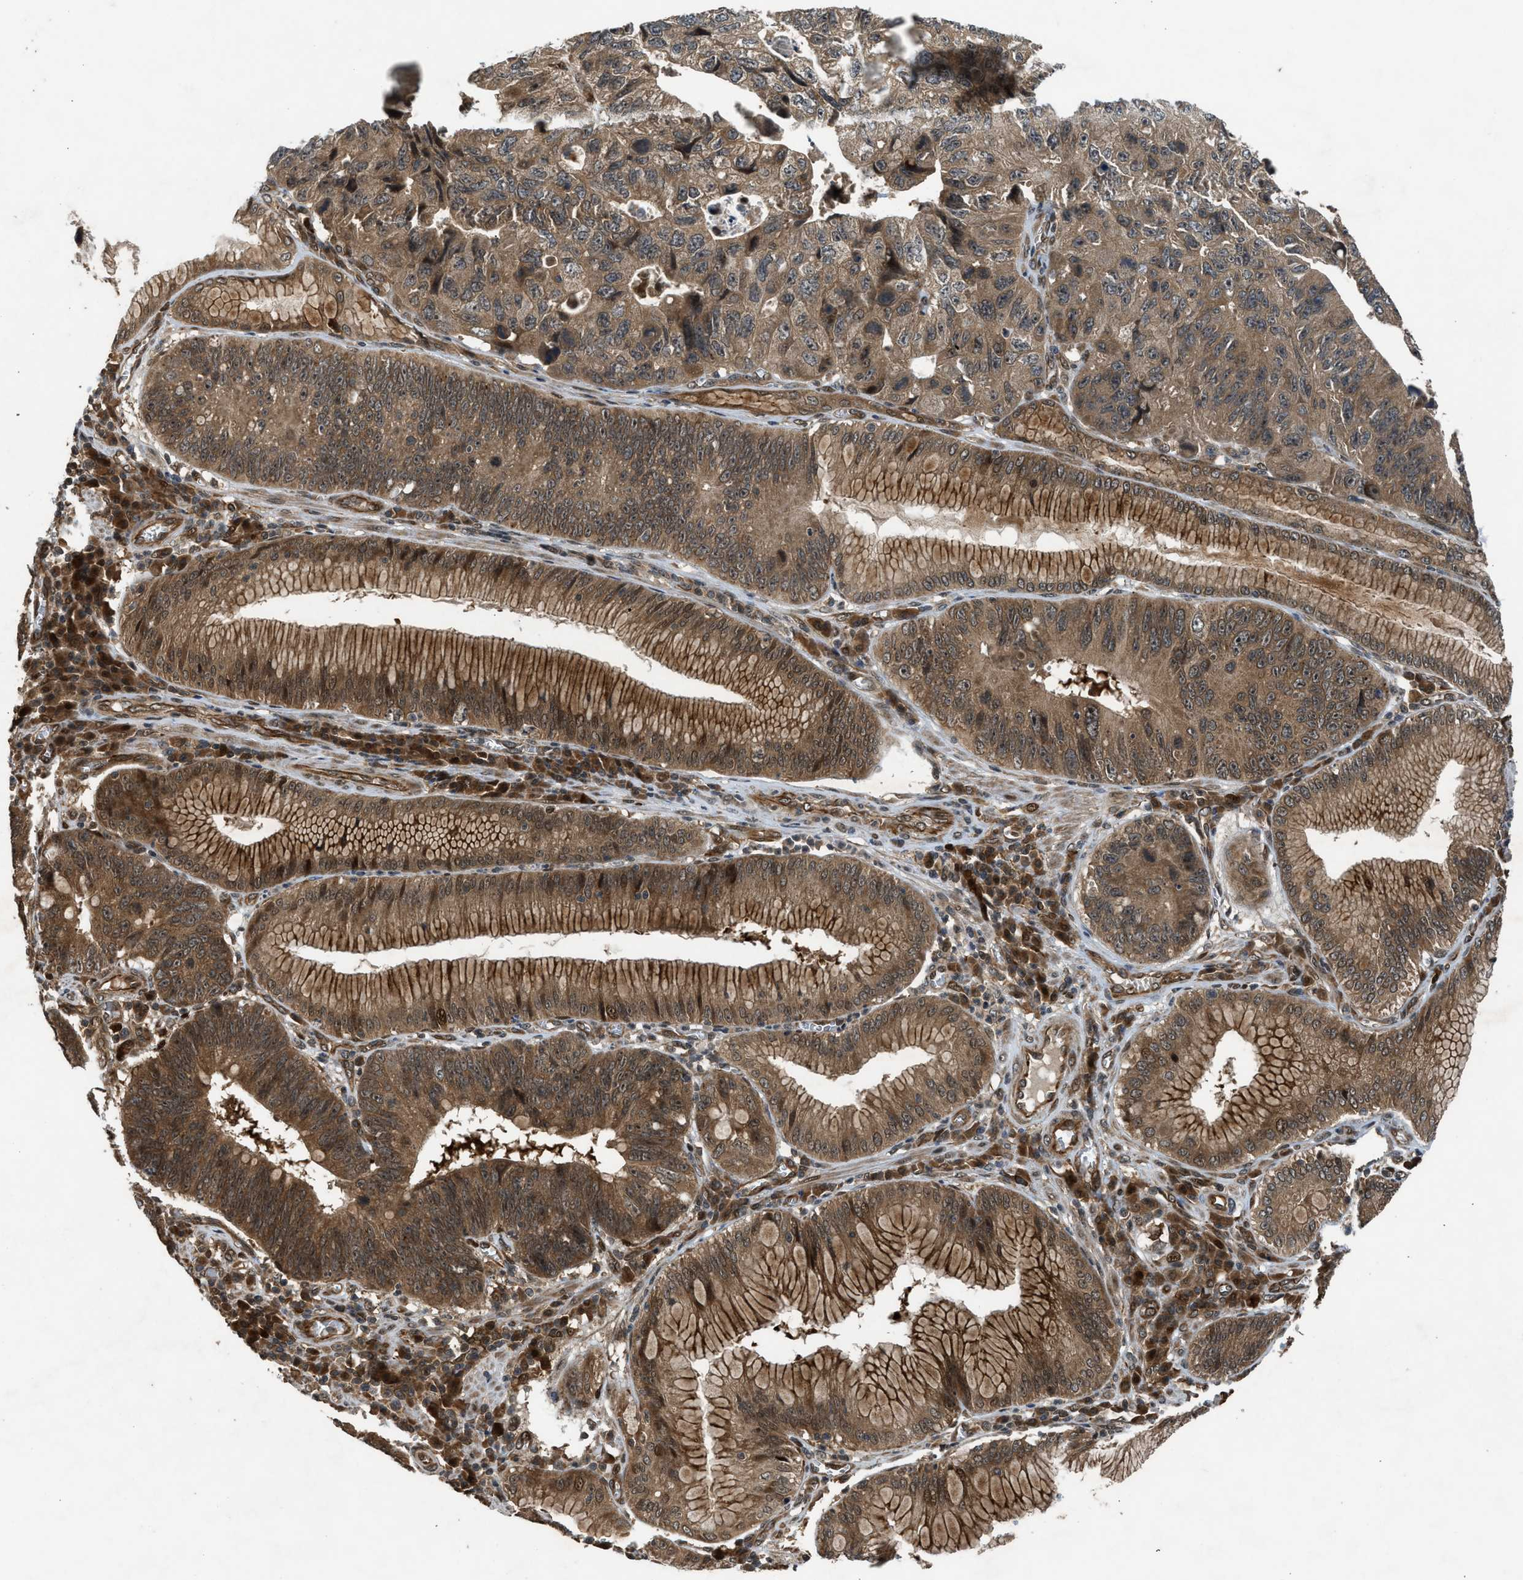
{"staining": {"intensity": "strong", "quantity": ">75%", "location": "cytoplasmic/membranous"}, "tissue": "stomach cancer", "cell_type": "Tumor cells", "image_type": "cancer", "snomed": [{"axis": "morphology", "description": "Adenocarcinoma, NOS"}, {"axis": "topography", "description": "Stomach"}], "caption": "Stomach cancer (adenocarcinoma) tissue shows strong cytoplasmic/membranous positivity in approximately >75% of tumor cells", "gene": "TXNL1", "patient": {"sex": "male", "age": 59}}